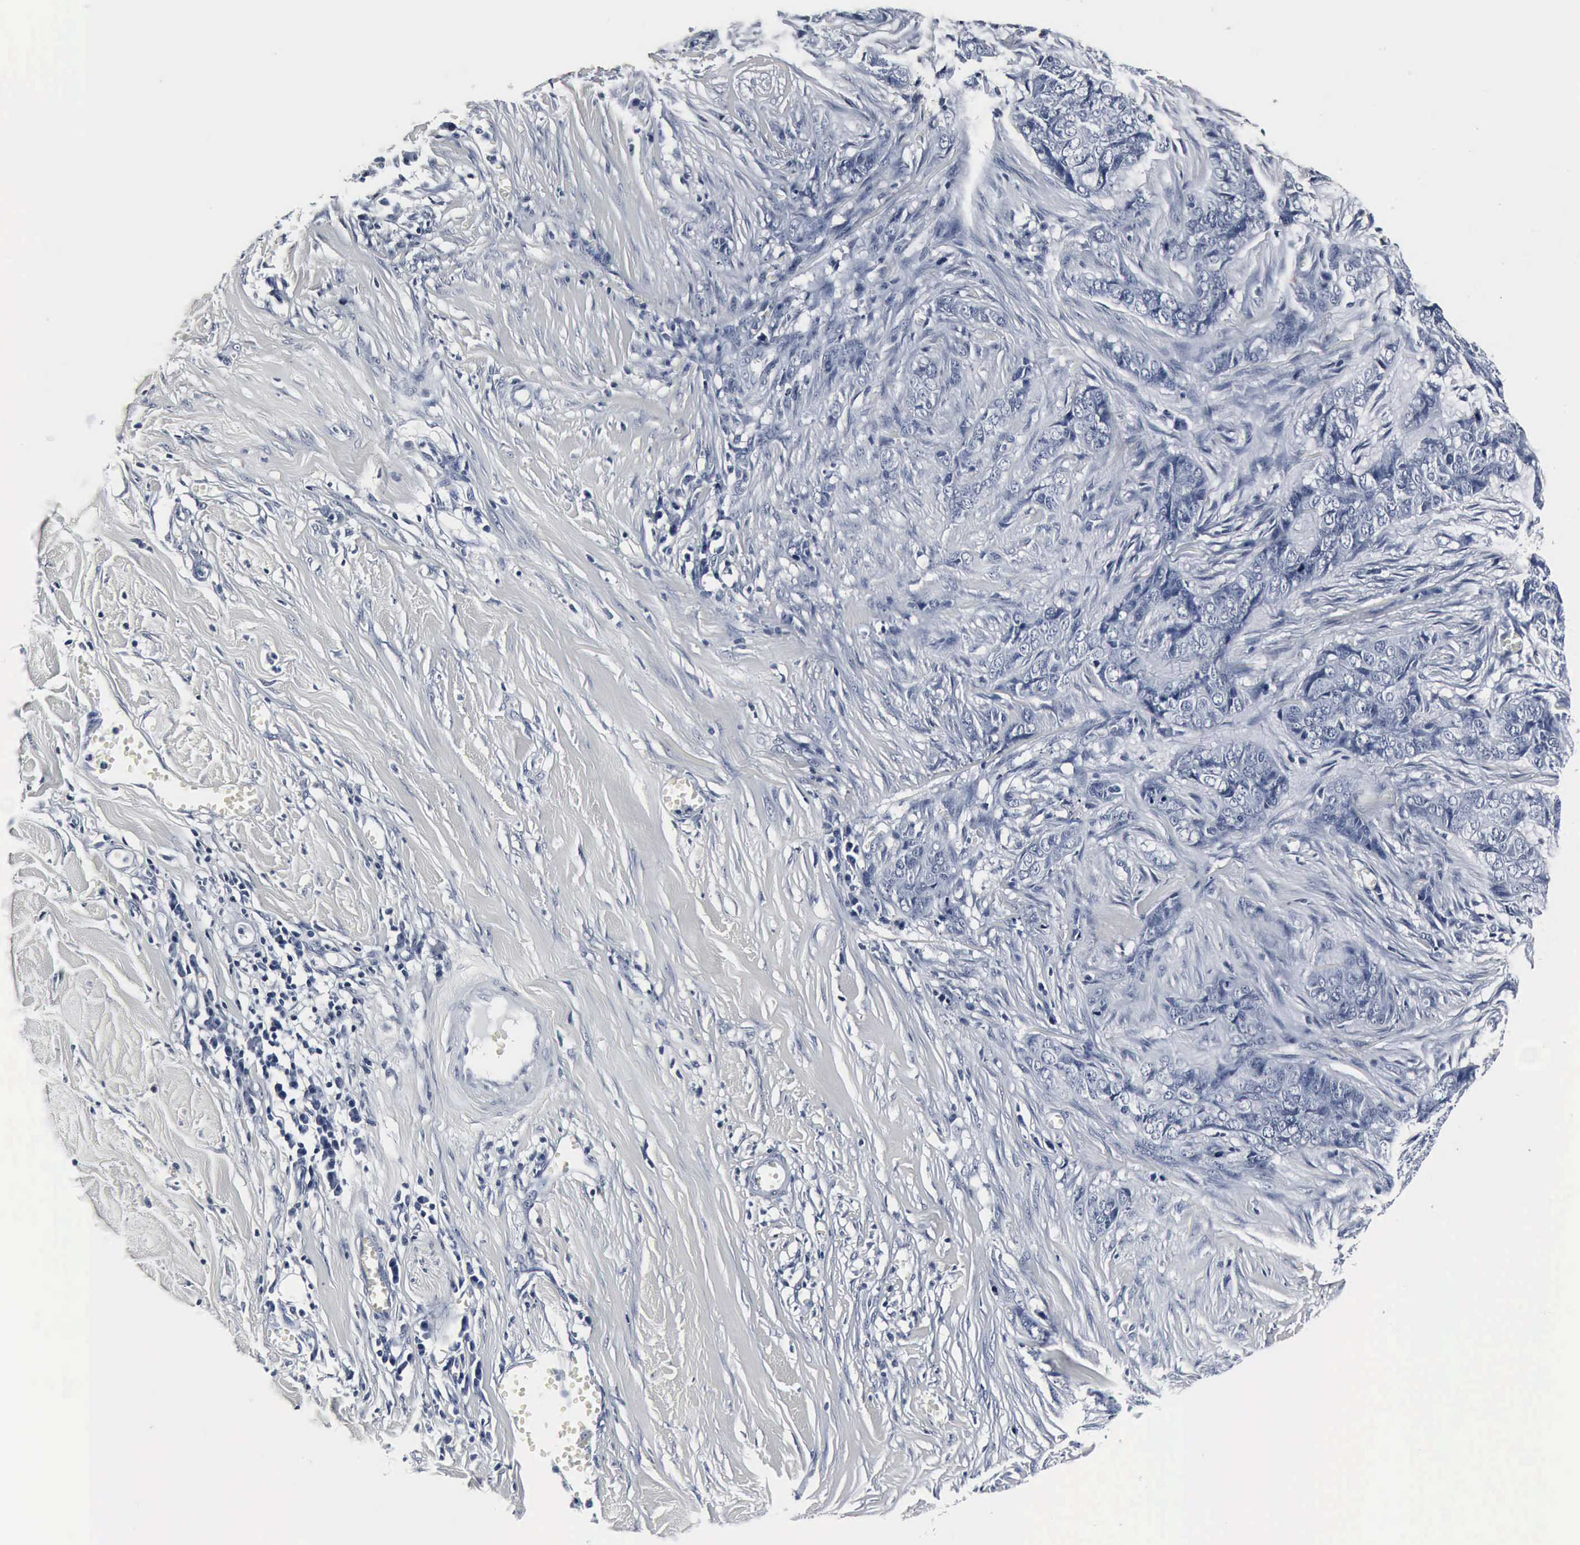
{"staining": {"intensity": "negative", "quantity": "none", "location": "none"}, "tissue": "skin cancer", "cell_type": "Tumor cells", "image_type": "cancer", "snomed": [{"axis": "morphology", "description": "Normal tissue, NOS"}, {"axis": "morphology", "description": "Basal cell carcinoma"}, {"axis": "topography", "description": "Skin"}], "caption": "DAB immunohistochemical staining of human skin cancer (basal cell carcinoma) demonstrates no significant positivity in tumor cells.", "gene": "SNAP25", "patient": {"sex": "female", "age": 65}}